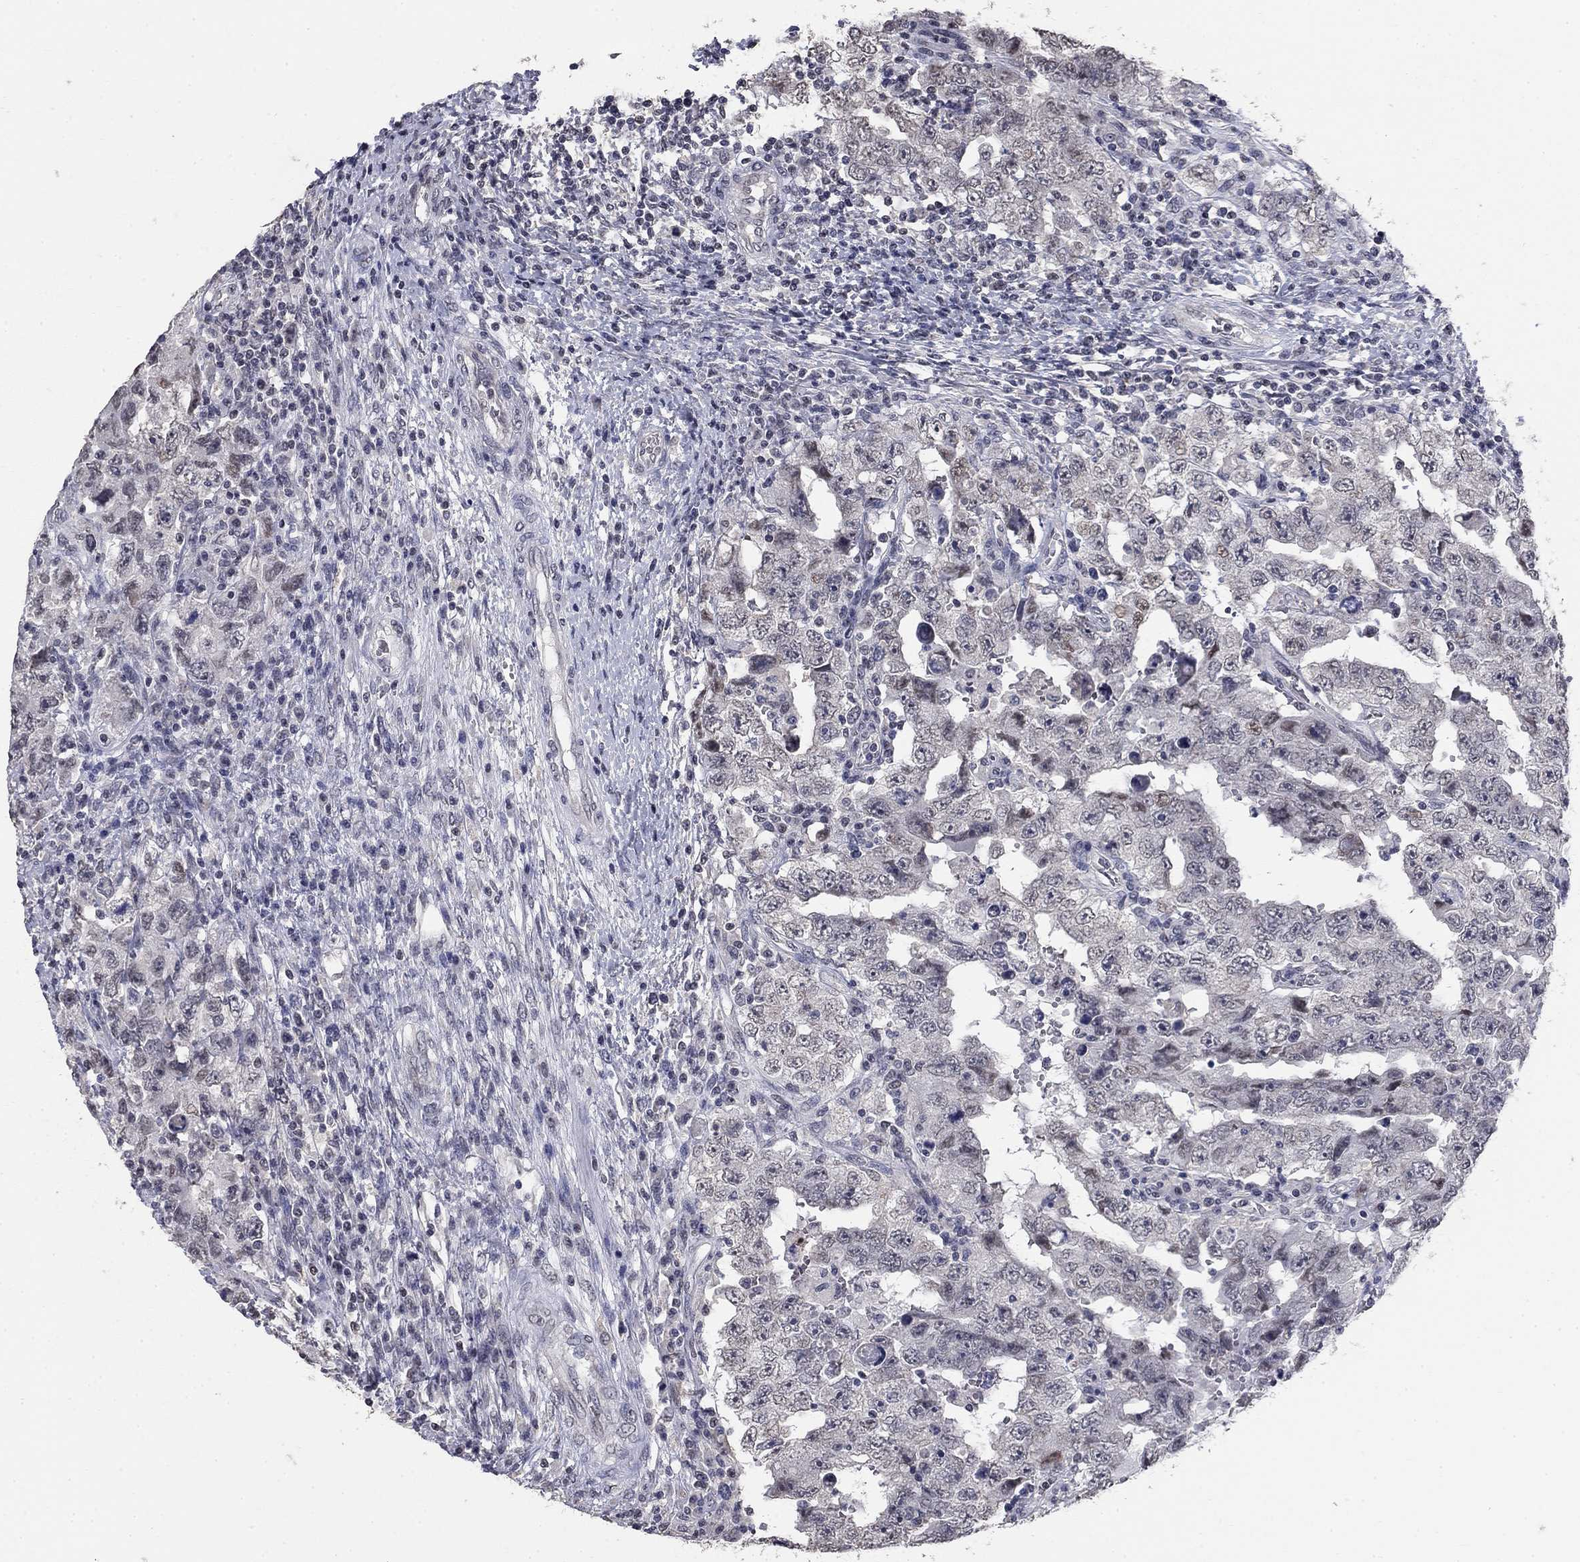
{"staining": {"intensity": "negative", "quantity": "none", "location": "none"}, "tissue": "testis cancer", "cell_type": "Tumor cells", "image_type": "cancer", "snomed": [{"axis": "morphology", "description": "Carcinoma, Embryonal, NOS"}, {"axis": "topography", "description": "Testis"}], "caption": "This is an immunohistochemistry (IHC) histopathology image of embryonal carcinoma (testis). There is no expression in tumor cells.", "gene": "SPATA33", "patient": {"sex": "male", "age": 26}}